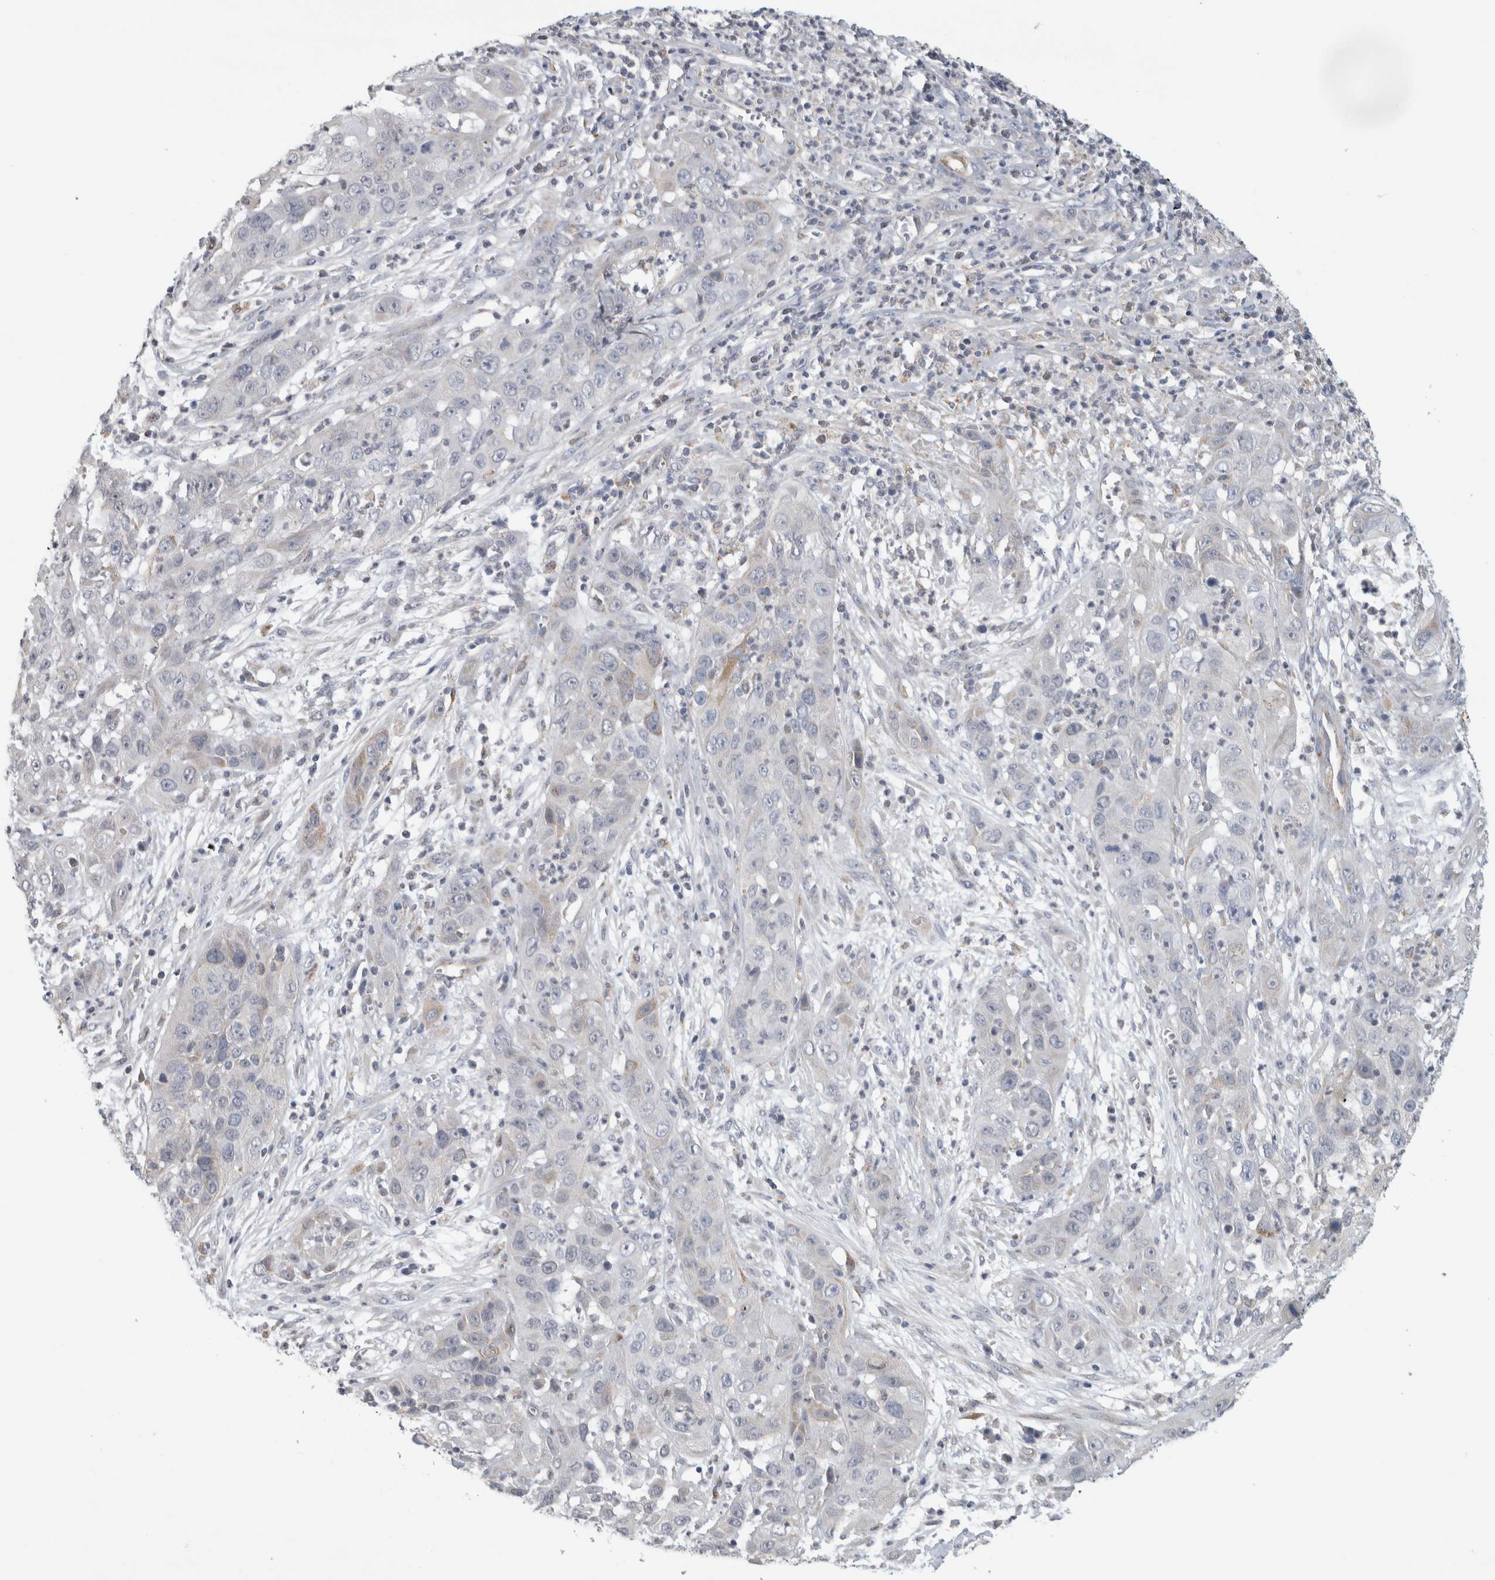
{"staining": {"intensity": "negative", "quantity": "none", "location": "none"}, "tissue": "cervical cancer", "cell_type": "Tumor cells", "image_type": "cancer", "snomed": [{"axis": "morphology", "description": "Squamous cell carcinoma, NOS"}, {"axis": "topography", "description": "Cervix"}], "caption": "Cervical cancer was stained to show a protein in brown. There is no significant expression in tumor cells.", "gene": "RAB18", "patient": {"sex": "female", "age": 32}}